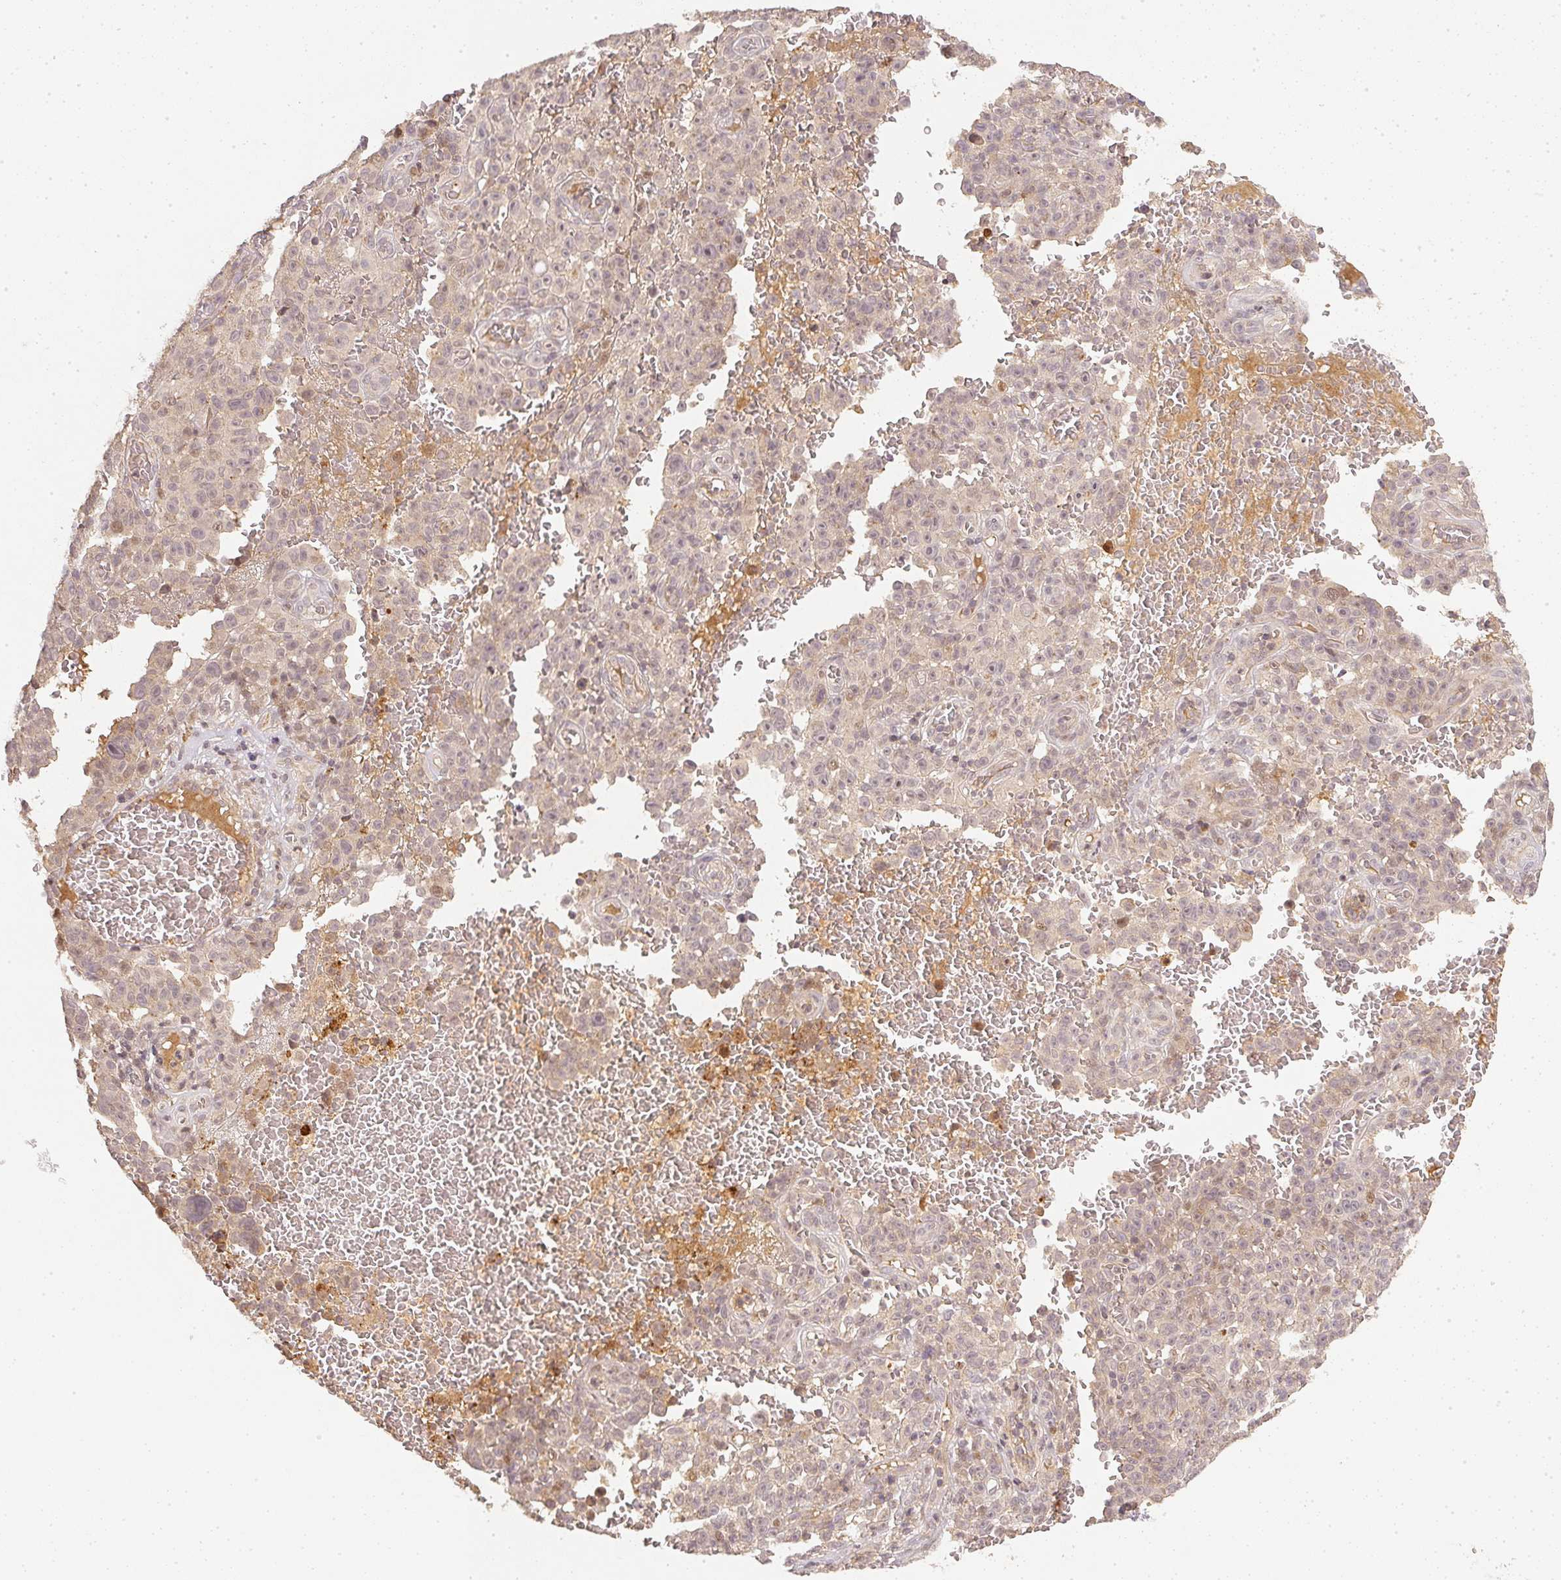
{"staining": {"intensity": "negative", "quantity": "none", "location": "none"}, "tissue": "melanoma", "cell_type": "Tumor cells", "image_type": "cancer", "snomed": [{"axis": "morphology", "description": "Malignant melanoma, NOS"}, {"axis": "topography", "description": "Skin"}], "caption": "Tumor cells show no significant positivity in melanoma.", "gene": "SERPINE1", "patient": {"sex": "female", "age": 82}}